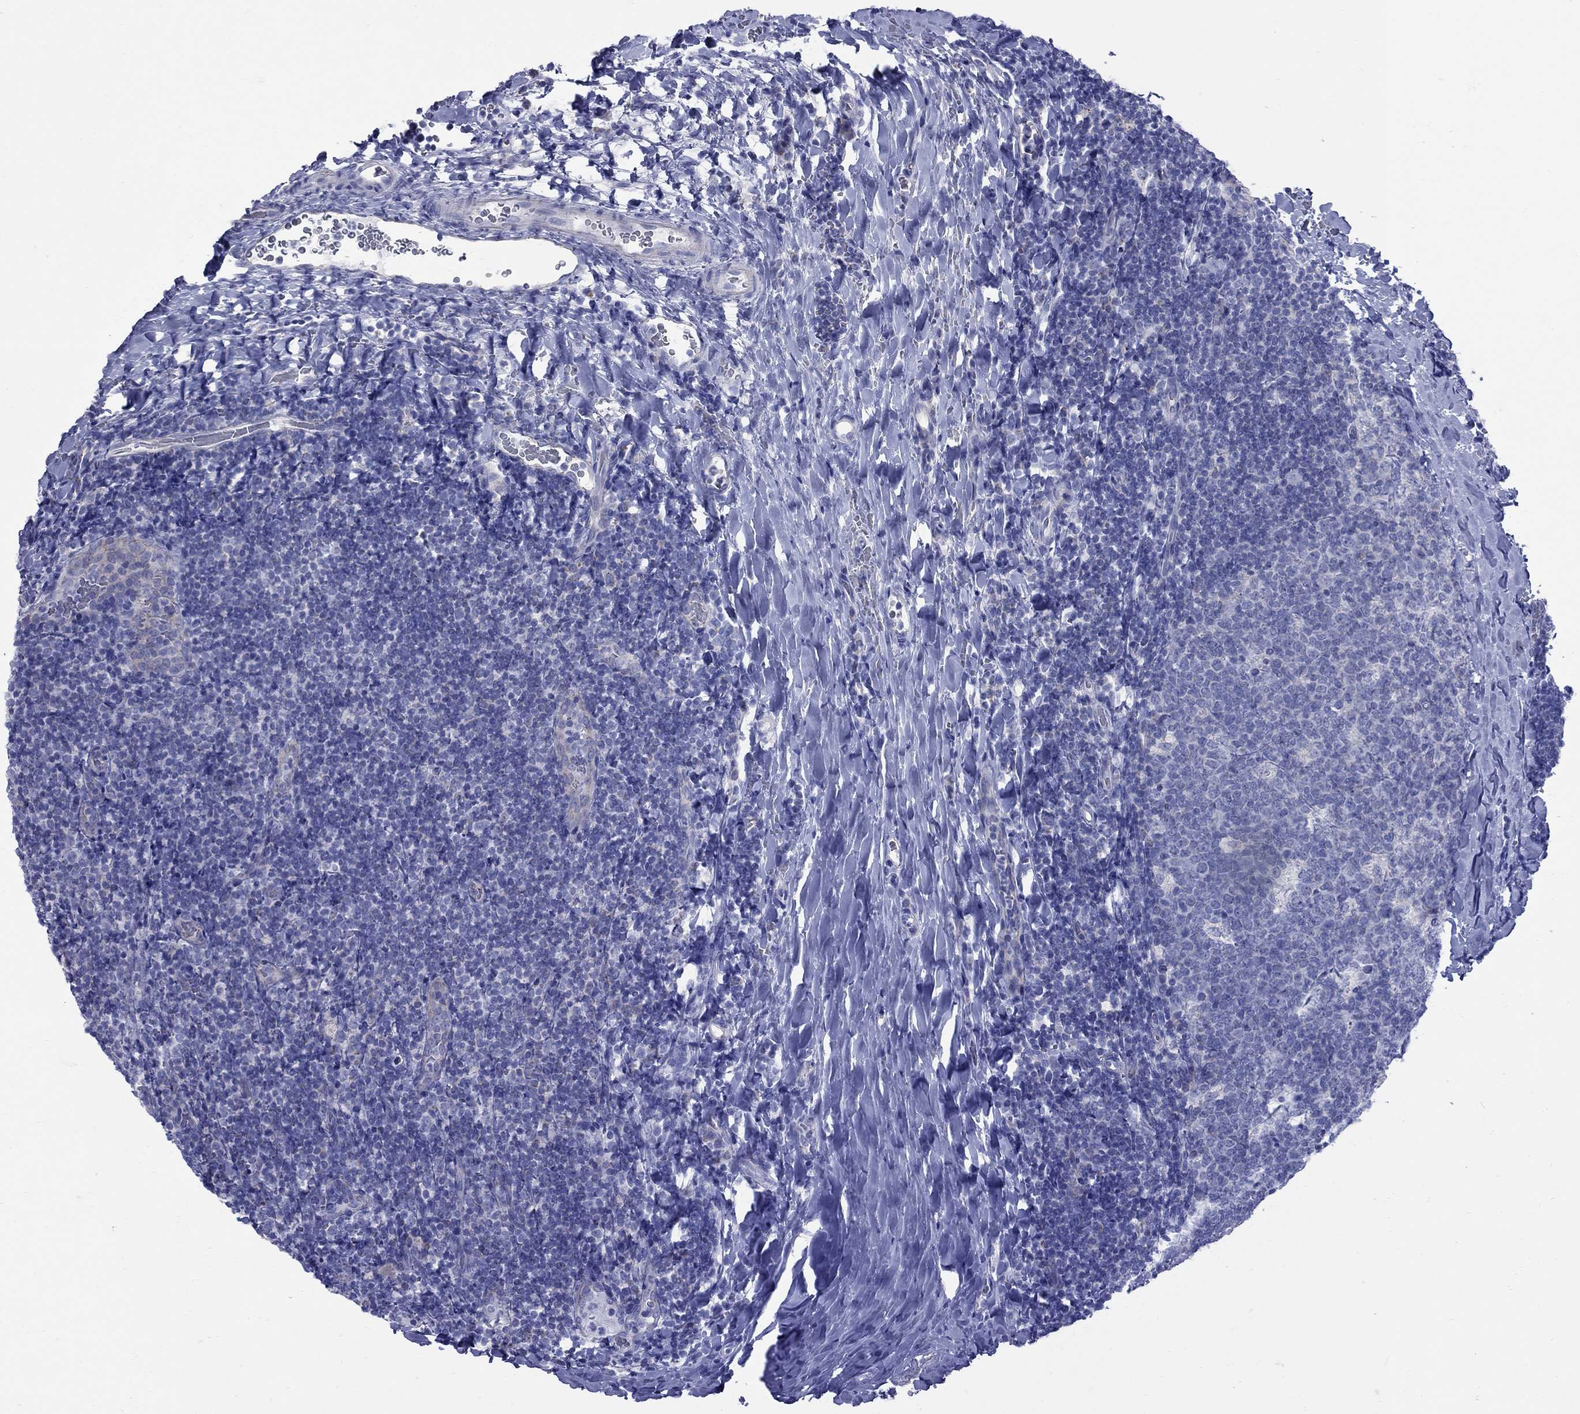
{"staining": {"intensity": "negative", "quantity": "none", "location": "none"}, "tissue": "tonsil", "cell_type": "Germinal center cells", "image_type": "normal", "snomed": [{"axis": "morphology", "description": "Normal tissue, NOS"}, {"axis": "topography", "description": "Tonsil"}], "caption": "Germinal center cells show no significant protein expression in unremarkable tonsil. Nuclei are stained in blue.", "gene": "PDZD3", "patient": {"sex": "male", "age": 17}}